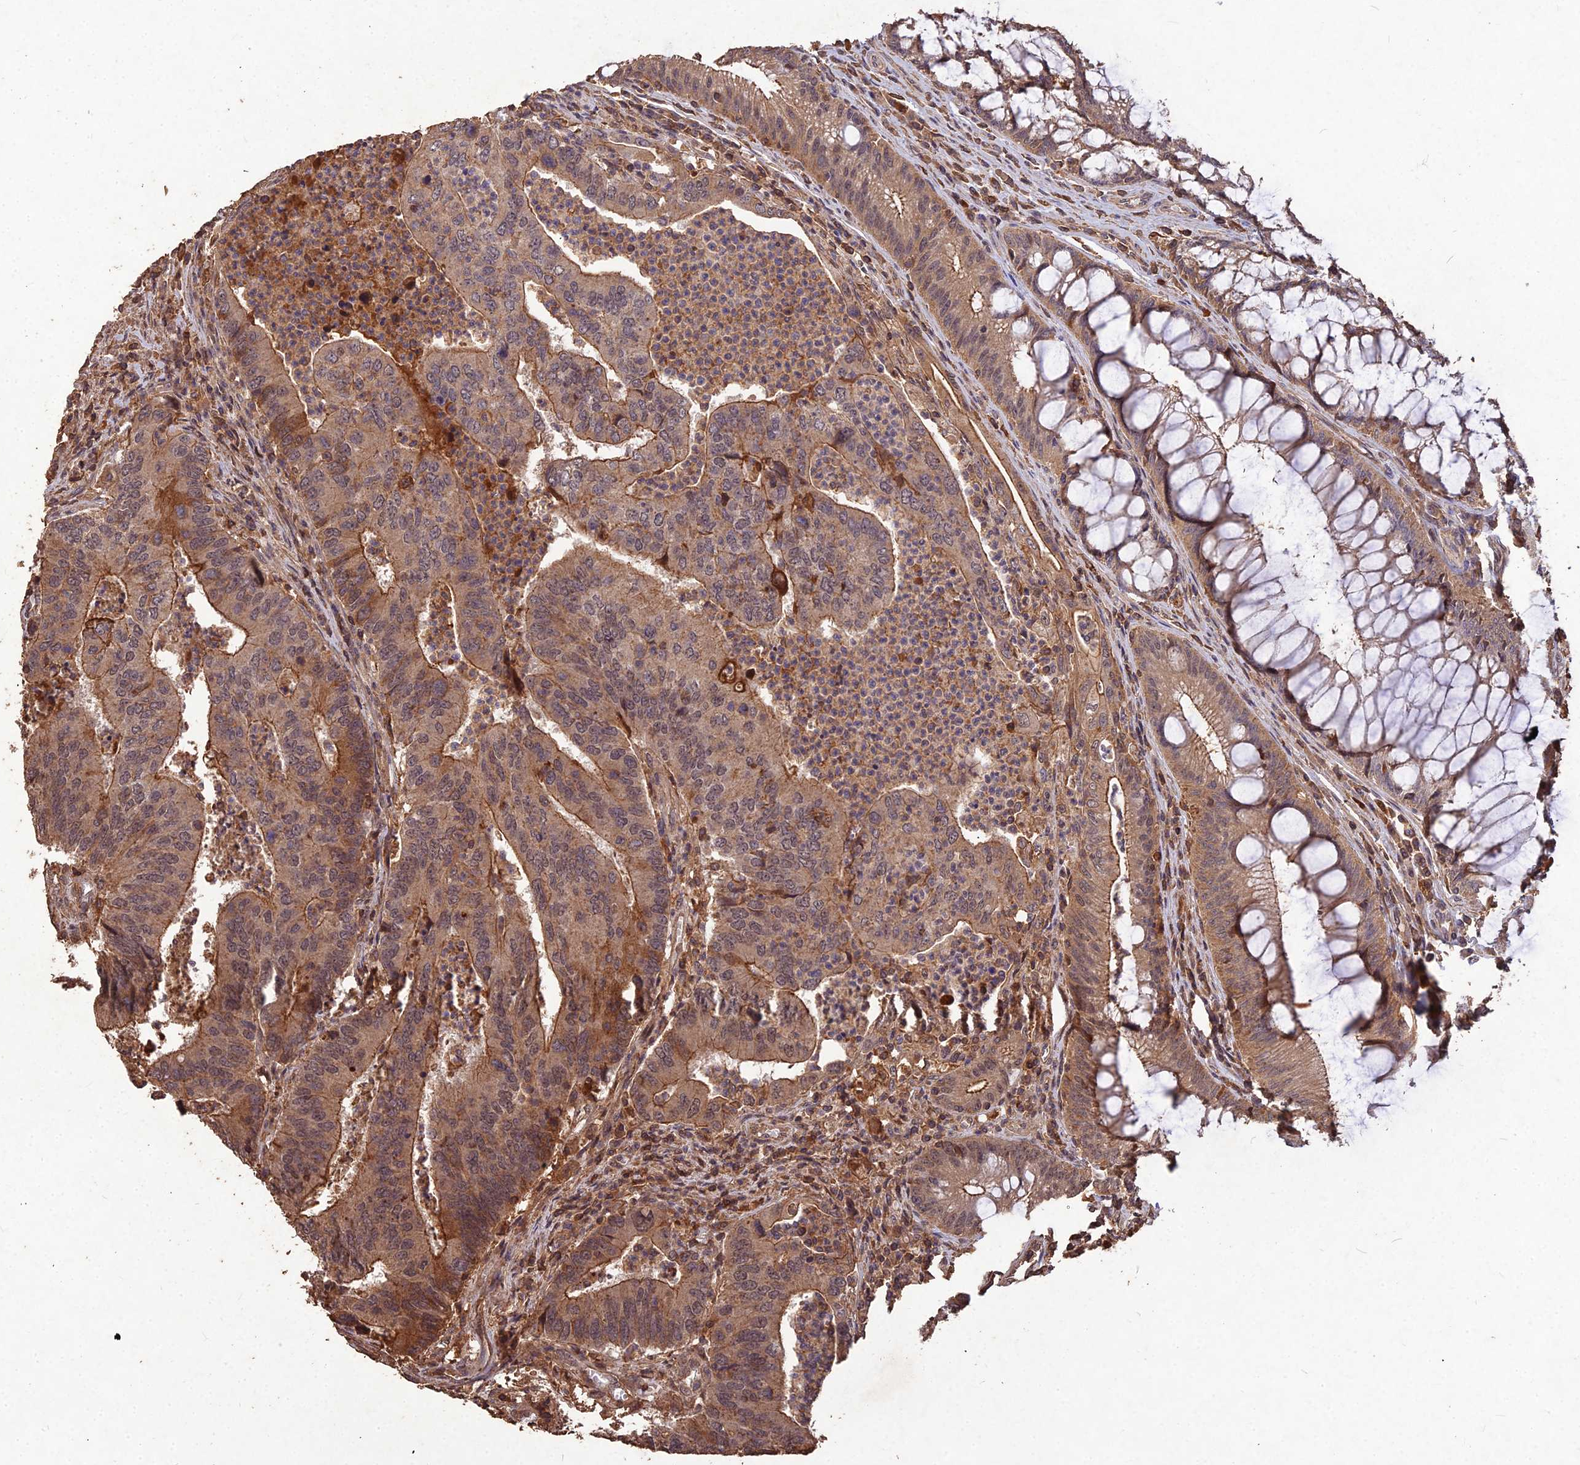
{"staining": {"intensity": "moderate", "quantity": ">75%", "location": "cytoplasmic/membranous"}, "tissue": "colorectal cancer", "cell_type": "Tumor cells", "image_type": "cancer", "snomed": [{"axis": "morphology", "description": "Adenocarcinoma, NOS"}, {"axis": "topography", "description": "Colon"}], "caption": "Immunohistochemical staining of colorectal cancer displays medium levels of moderate cytoplasmic/membranous positivity in about >75% of tumor cells.", "gene": "SYMPK", "patient": {"sex": "female", "age": 67}}